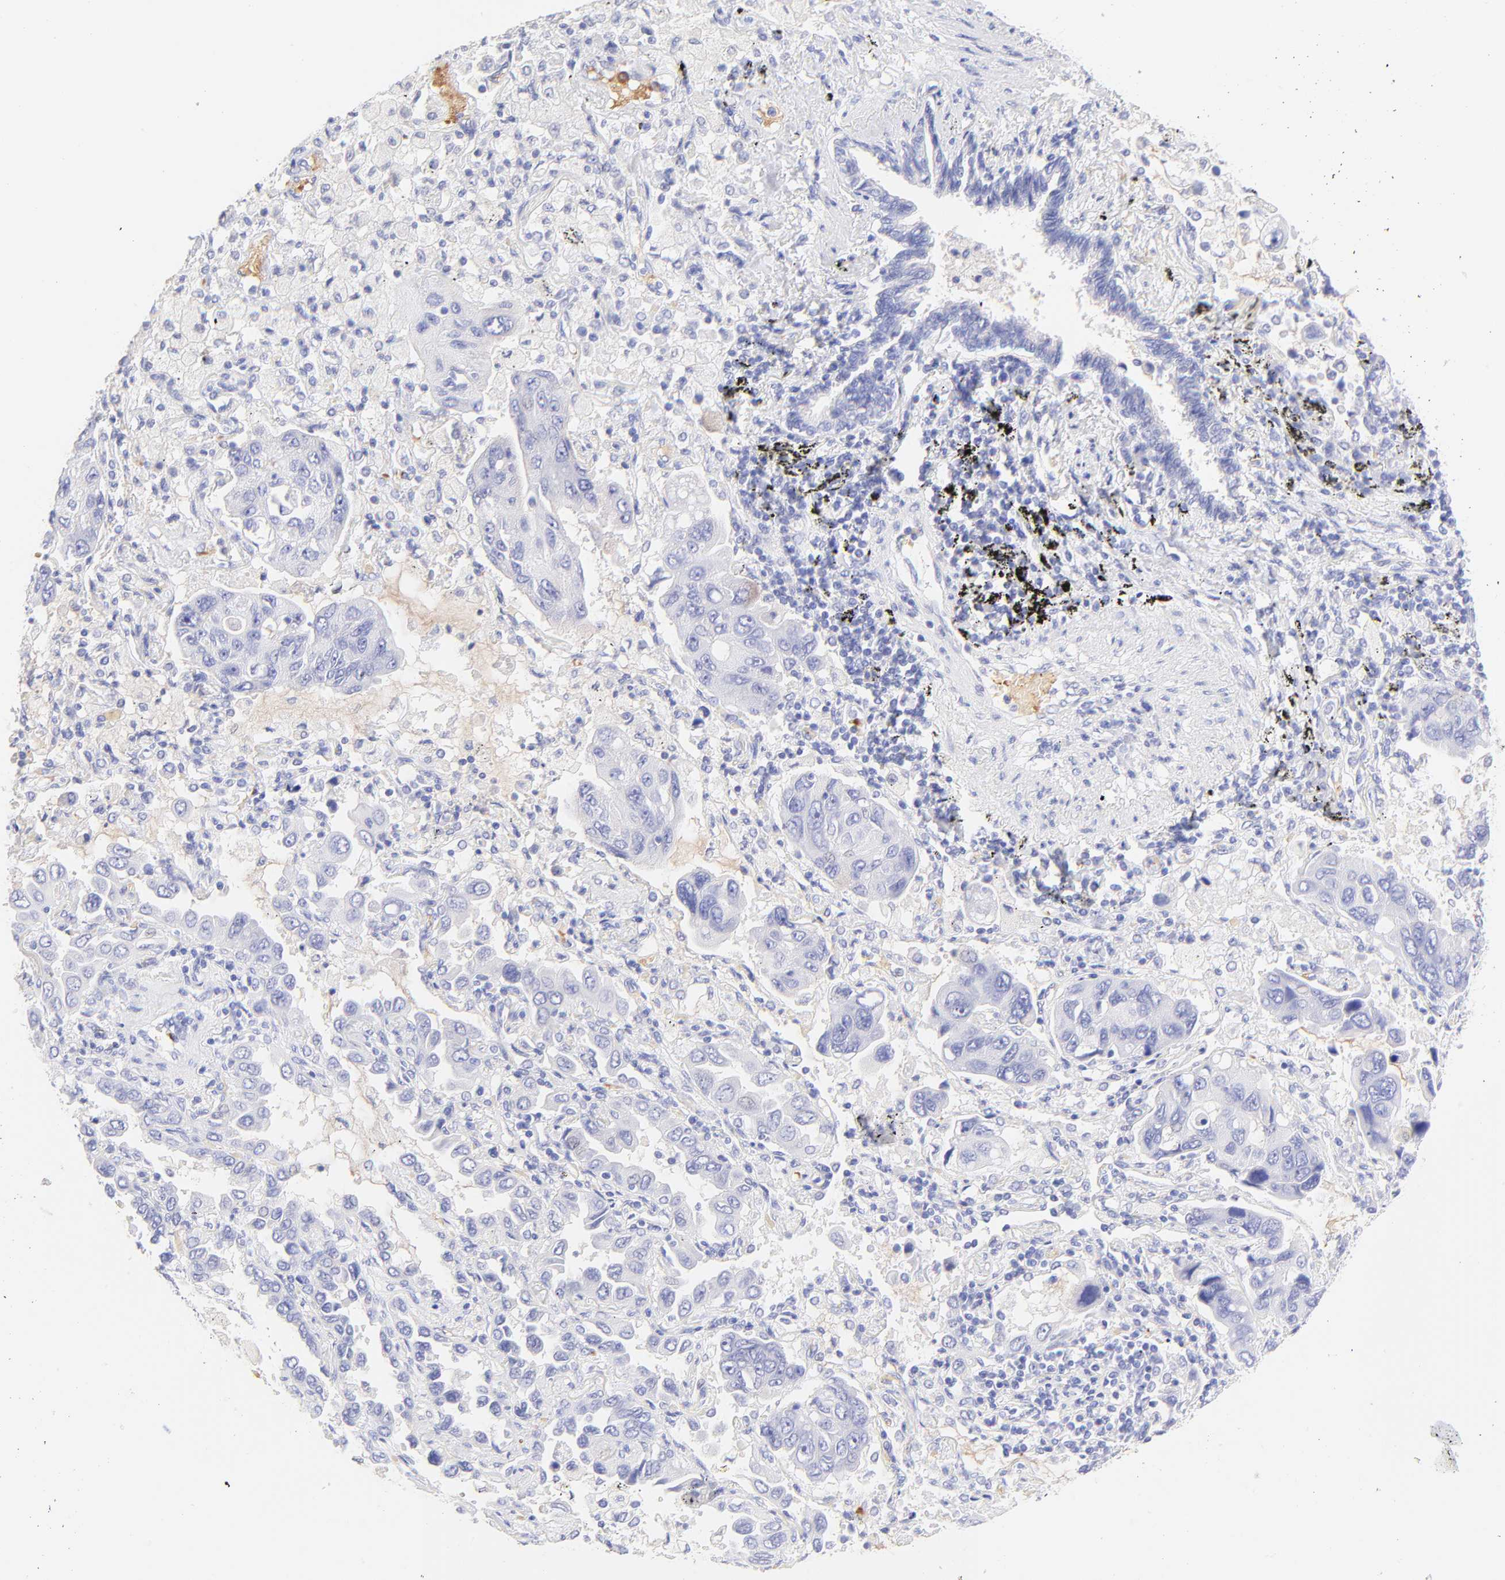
{"staining": {"intensity": "negative", "quantity": "none", "location": "none"}, "tissue": "lung cancer", "cell_type": "Tumor cells", "image_type": "cancer", "snomed": [{"axis": "morphology", "description": "Adenocarcinoma, NOS"}, {"axis": "topography", "description": "Lung"}], "caption": "Immunohistochemical staining of human adenocarcinoma (lung) demonstrates no significant expression in tumor cells.", "gene": "FRMPD3", "patient": {"sex": "male", "age": 64}}